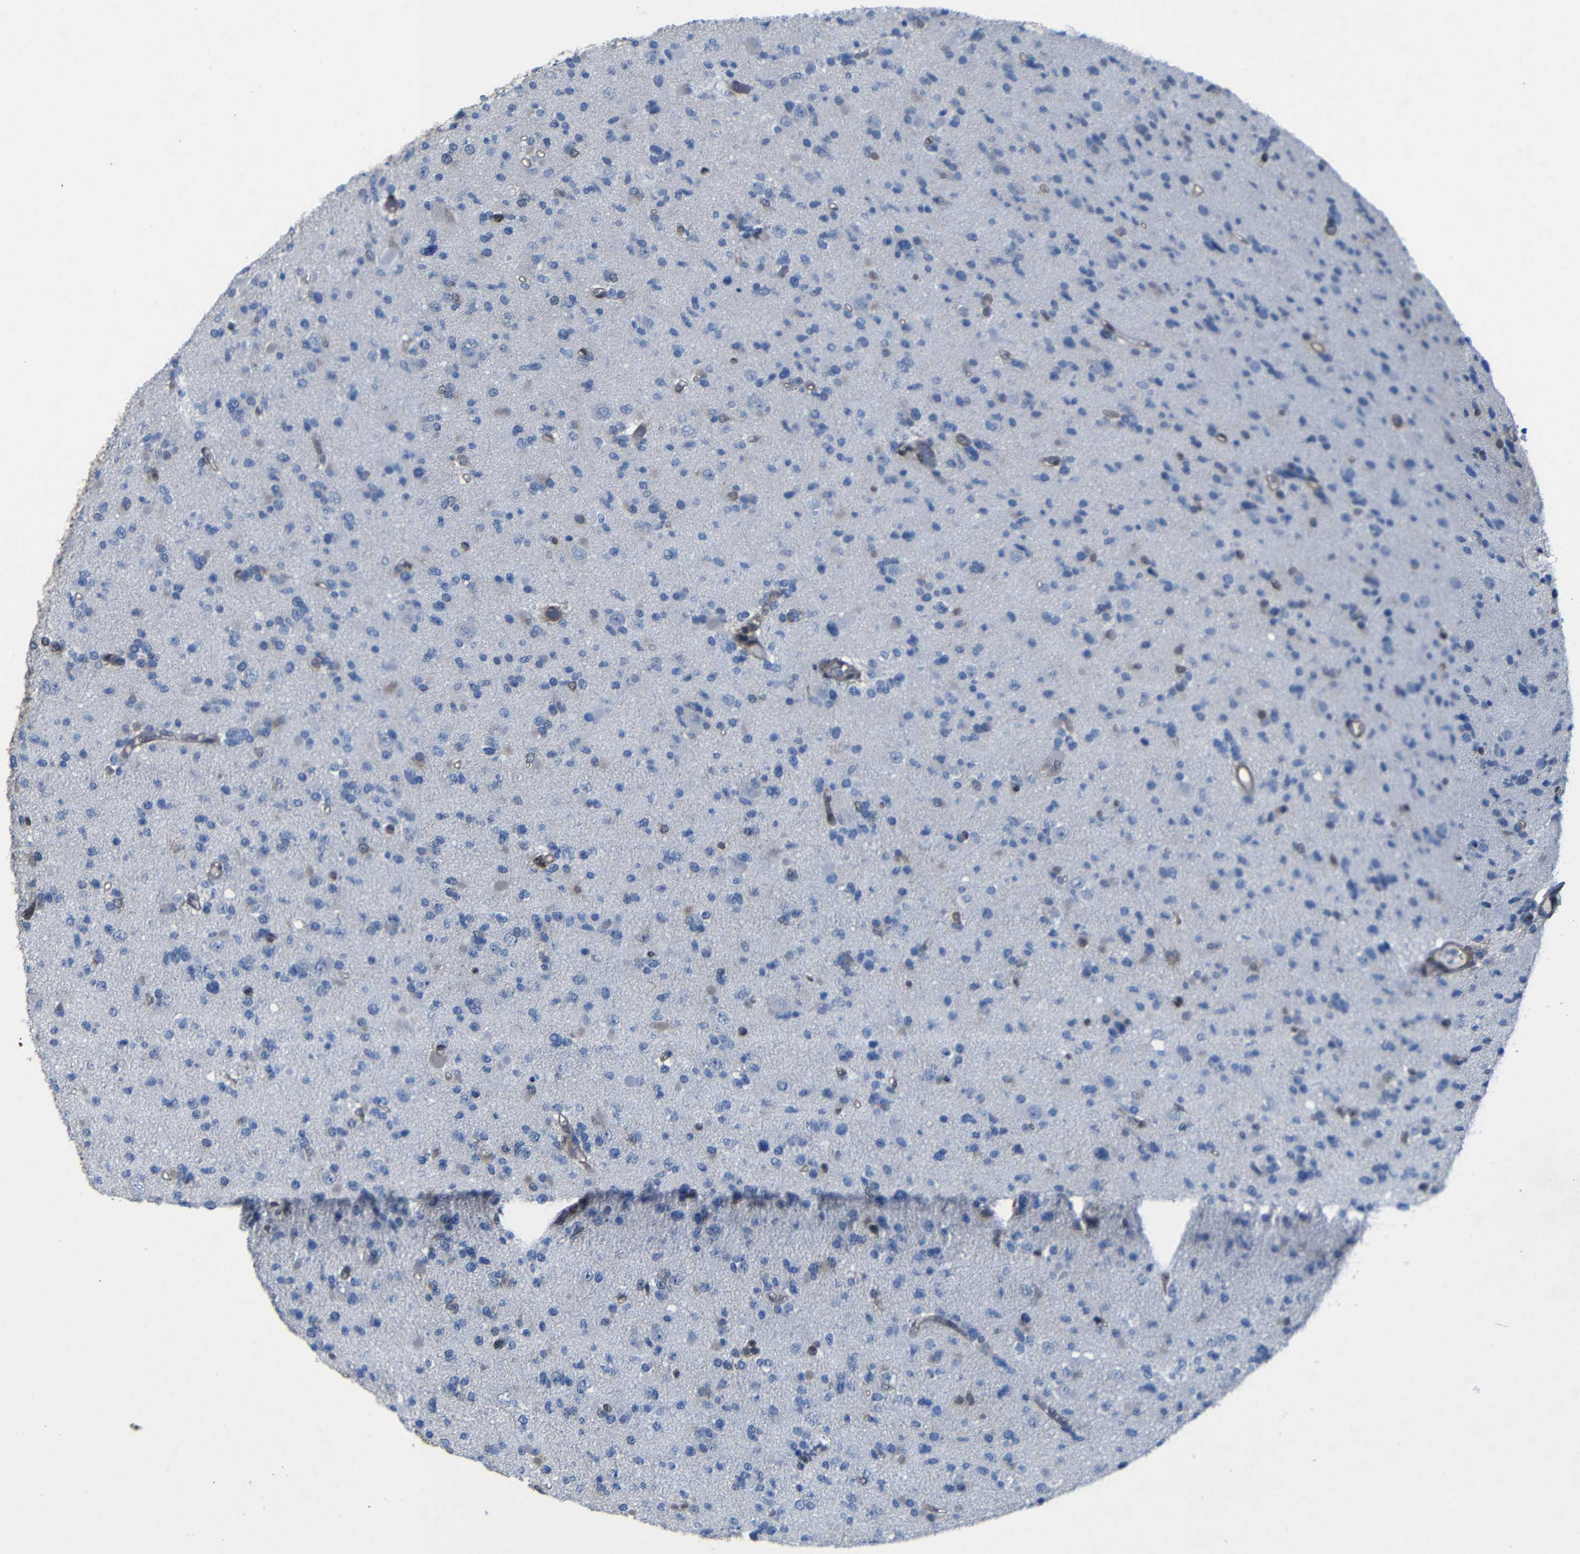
{"staining": {"intensity": "negative", "quantity": "none", "location": "none"}, "tissue": "glioma", "cell_type": "Tumor cells", "image_type": "cancer", "snomed": [{"axis": "morphology", "description": "Glioma, malignant, Low grade"}, {"axis": "topography", "description": "Brain"}], "caption": "Glioma stained for a protein using immunohistochemistry (IHC) reveals no staining tumor cells.", "gene": "YAP1", "patient": {"sex": "female", "age": 22}}